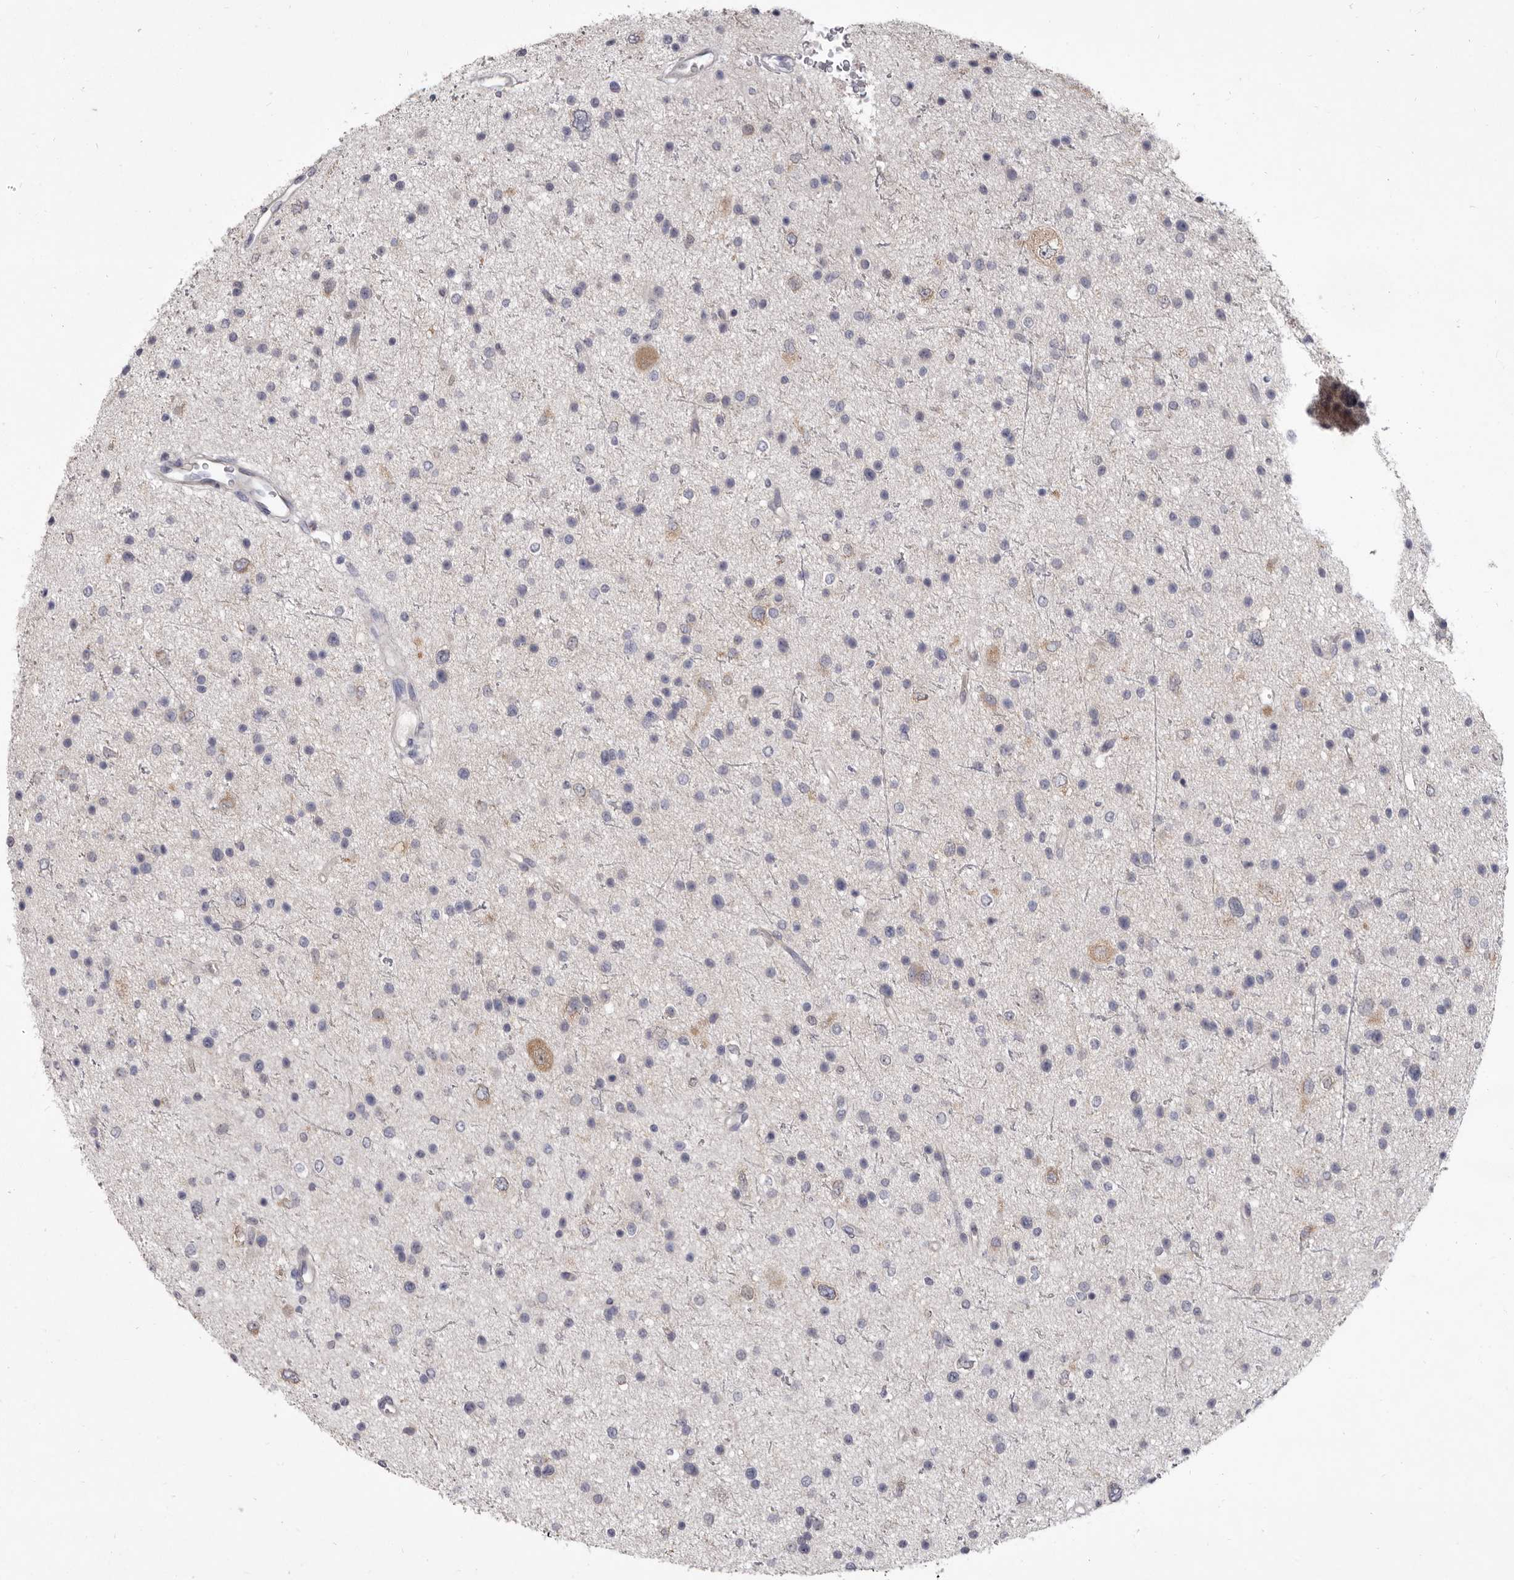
{"staining": {"intensity": "negative", "quantity": "none", "location": "none"}, "tissue": "glioma", "cell_type": "Tumor cells", "image_type": "cancer", "snomed": [{"axis": "morphology", "description": "Glioma, malignant, Low grade"}, {"axis": "topography", "description": "Brain"}], "caption": "Tumor cells are negative for protein expression in human glioma. Nuclei are stained in blue.", "gene": "GSK3B", "patient": {"sex": "female", "age": 37}}